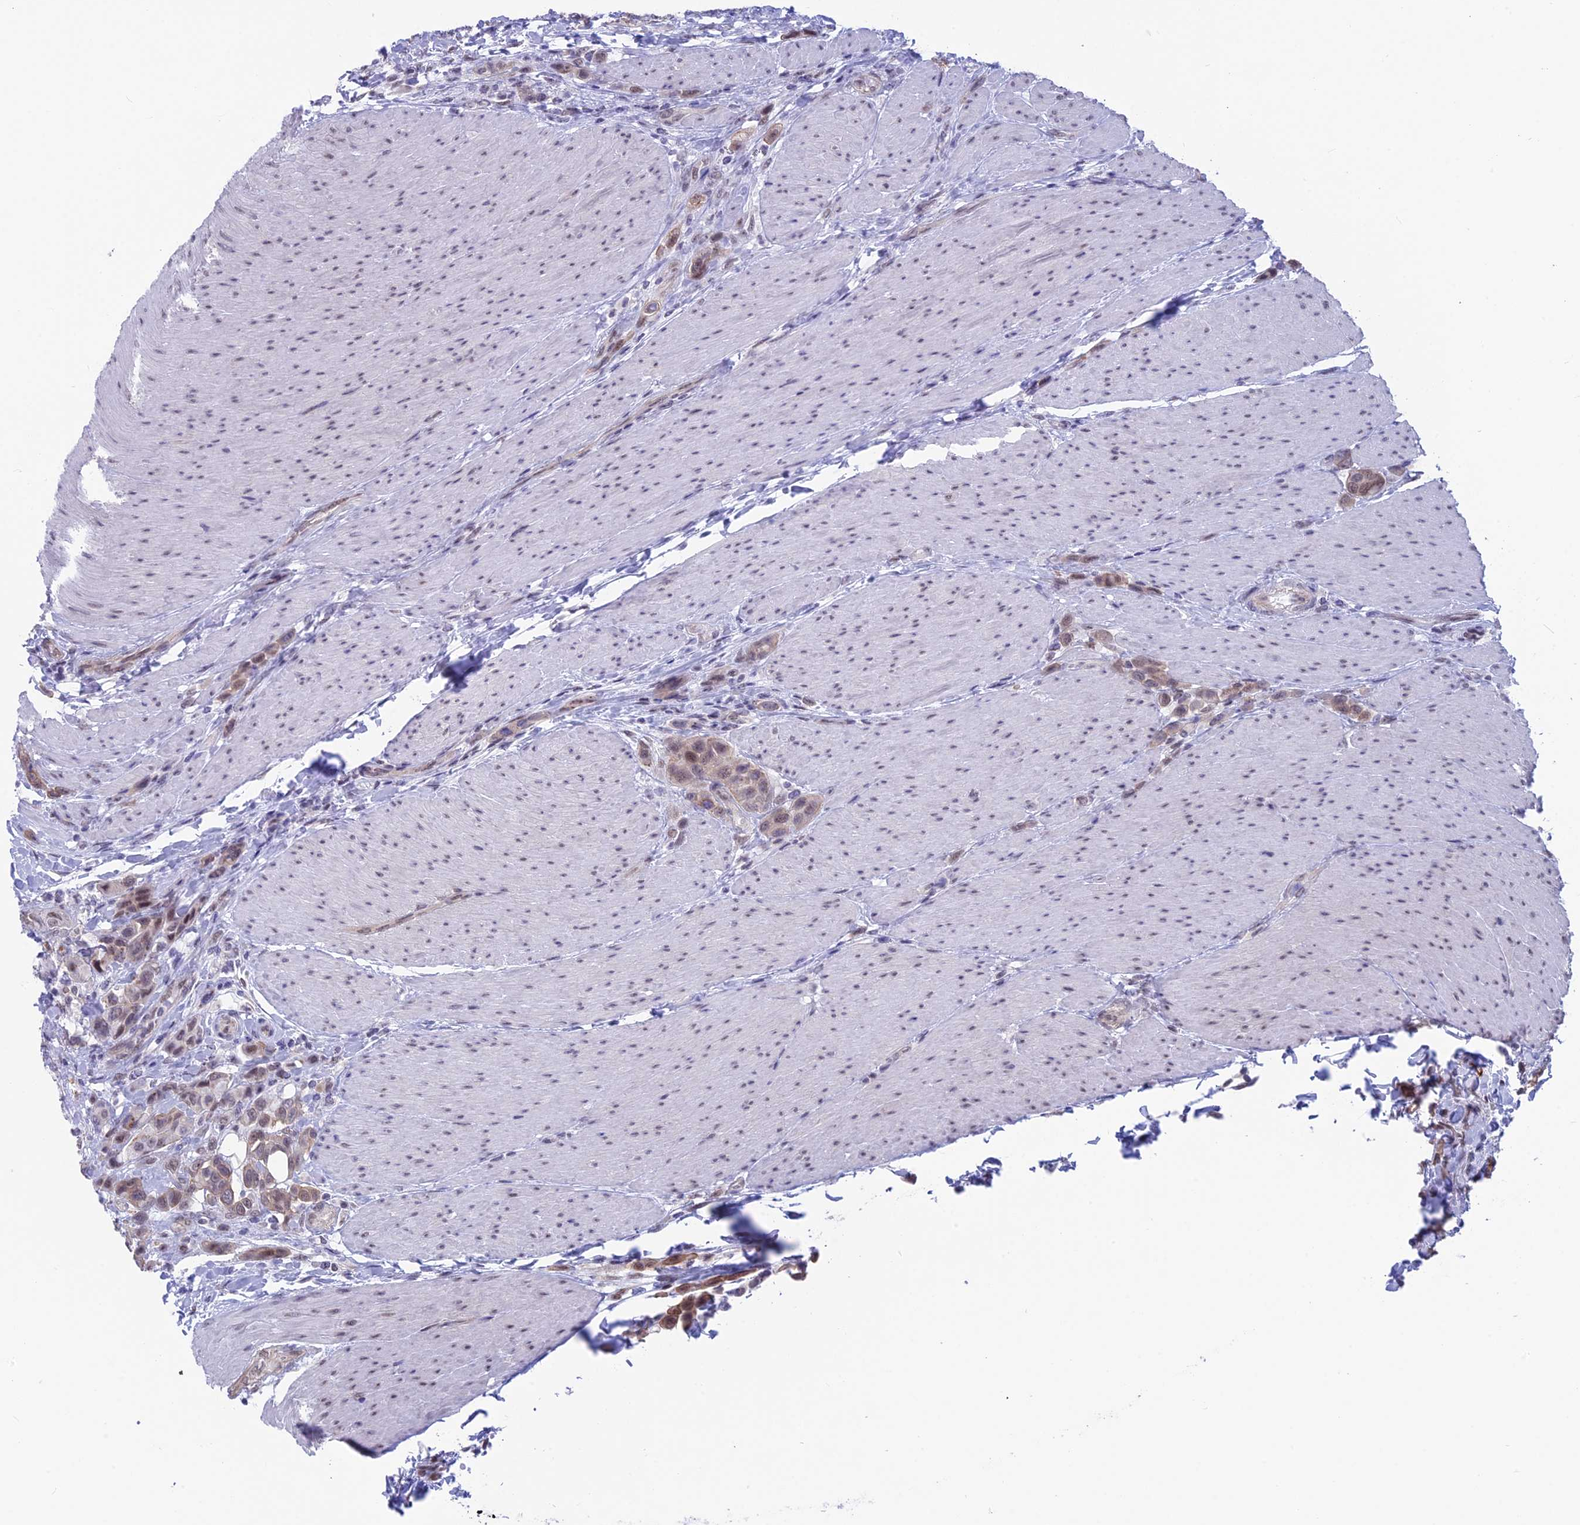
{"staining": {"intensity": "moderate", "quantity": ">75%", "location": "nuclear"}, "tissue": "urothelial cancer", "cell_type": "Tumor cells", "image_type": "cancer", "snomed": [{"axis": "morphology", "description": "Urothelial carcinoma, High grade"}, {"axis": "topography", "description": "Urinary bladder"}], "caption": "There is medium levels of moderate nuclear staining in tumor cells of urothelial cancer, as demonstrated by immunohistochemical staining (brown color).", "gene": "SRSF5", "patient": {"sex": "male", "age": 50}}